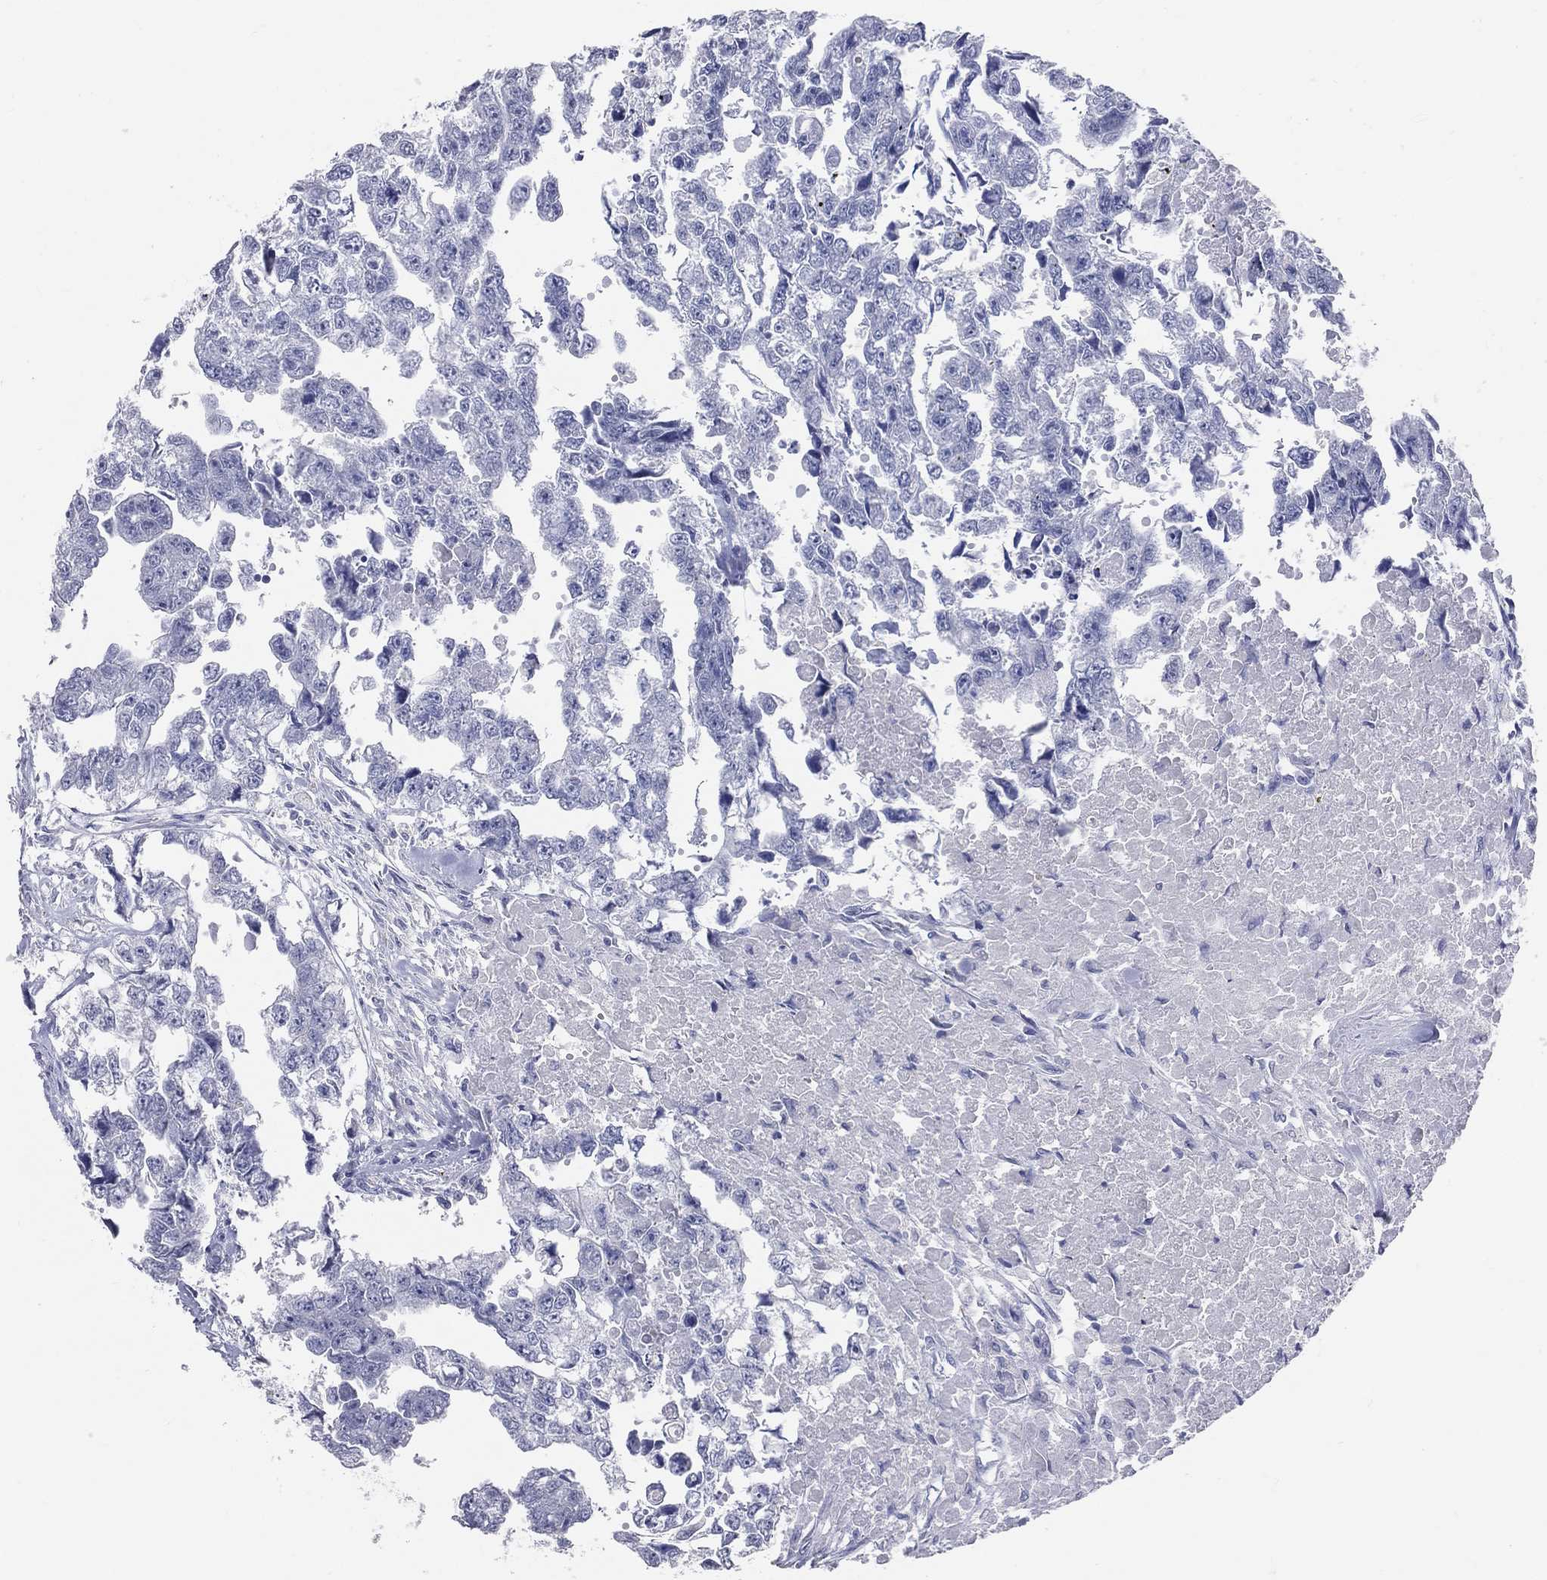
{"staining": {"intensity": "negative", "quantity": "none", "location": "none"}, "tissue": "testis cancer", "cell_type": "Tumor cells", "image_type": "cancer", "snomed": [{"axis": "morphology", "description": "Carcinoma, Embryonal, NOS"}, {"axis": "morphology", "description": "Teratoma, malignant, NOS"}, {"axis": "topography", "description": "Testis"}], "caption": "Testis cancer was stained to show a protein in brown. There is no significant staining in tumor cells. (Stains: DAB immunohistochemistry (IHC) with hematoxylin counter stain, Microscopy: brightfield microscopy at high magnification).", "gene": "LAT", "patient": {"sex": "male", "age": 44}}